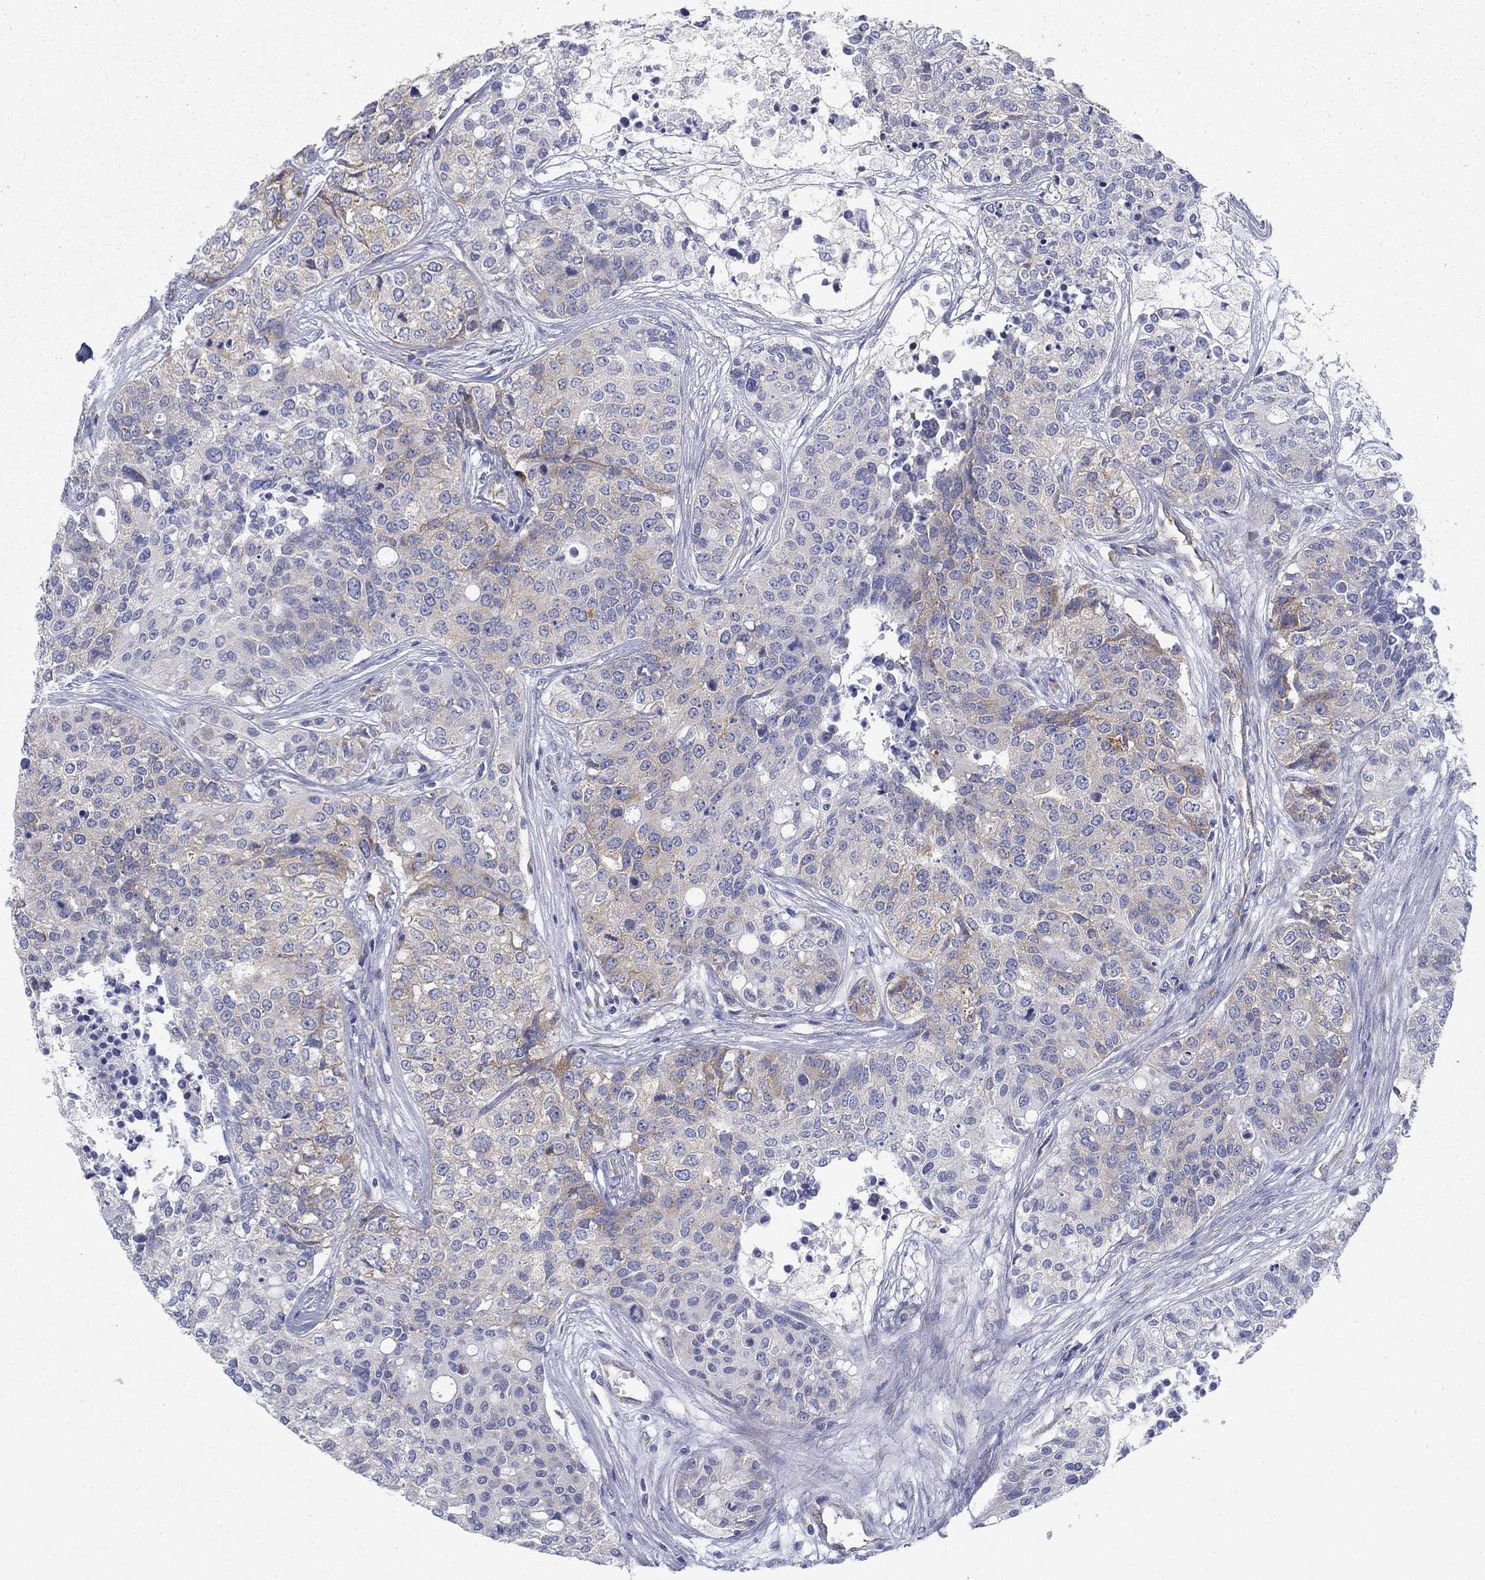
{"staining": {"intensity": "weak", "quantity": "<25%", "location": "cytoplasmic/membranous"}, "tissue": "carcinoid", "cell_type": "Tumor cells", "image_type": "cancer", "snomed": [{"axis": "morphology", "description": "Carcinoid, malignant, NOS"}, {"axis": "topography", "description": "Colon"}], "caption": "Immunohistochemistry photomicrograph of neoplastic tissue: carcinoid stained with DAB (3,3'-diaminobenzidine) displays no significant protein staining in tumor cells.", "gene": "FXR1", "patient": {"sex": "male", "age": 81}}